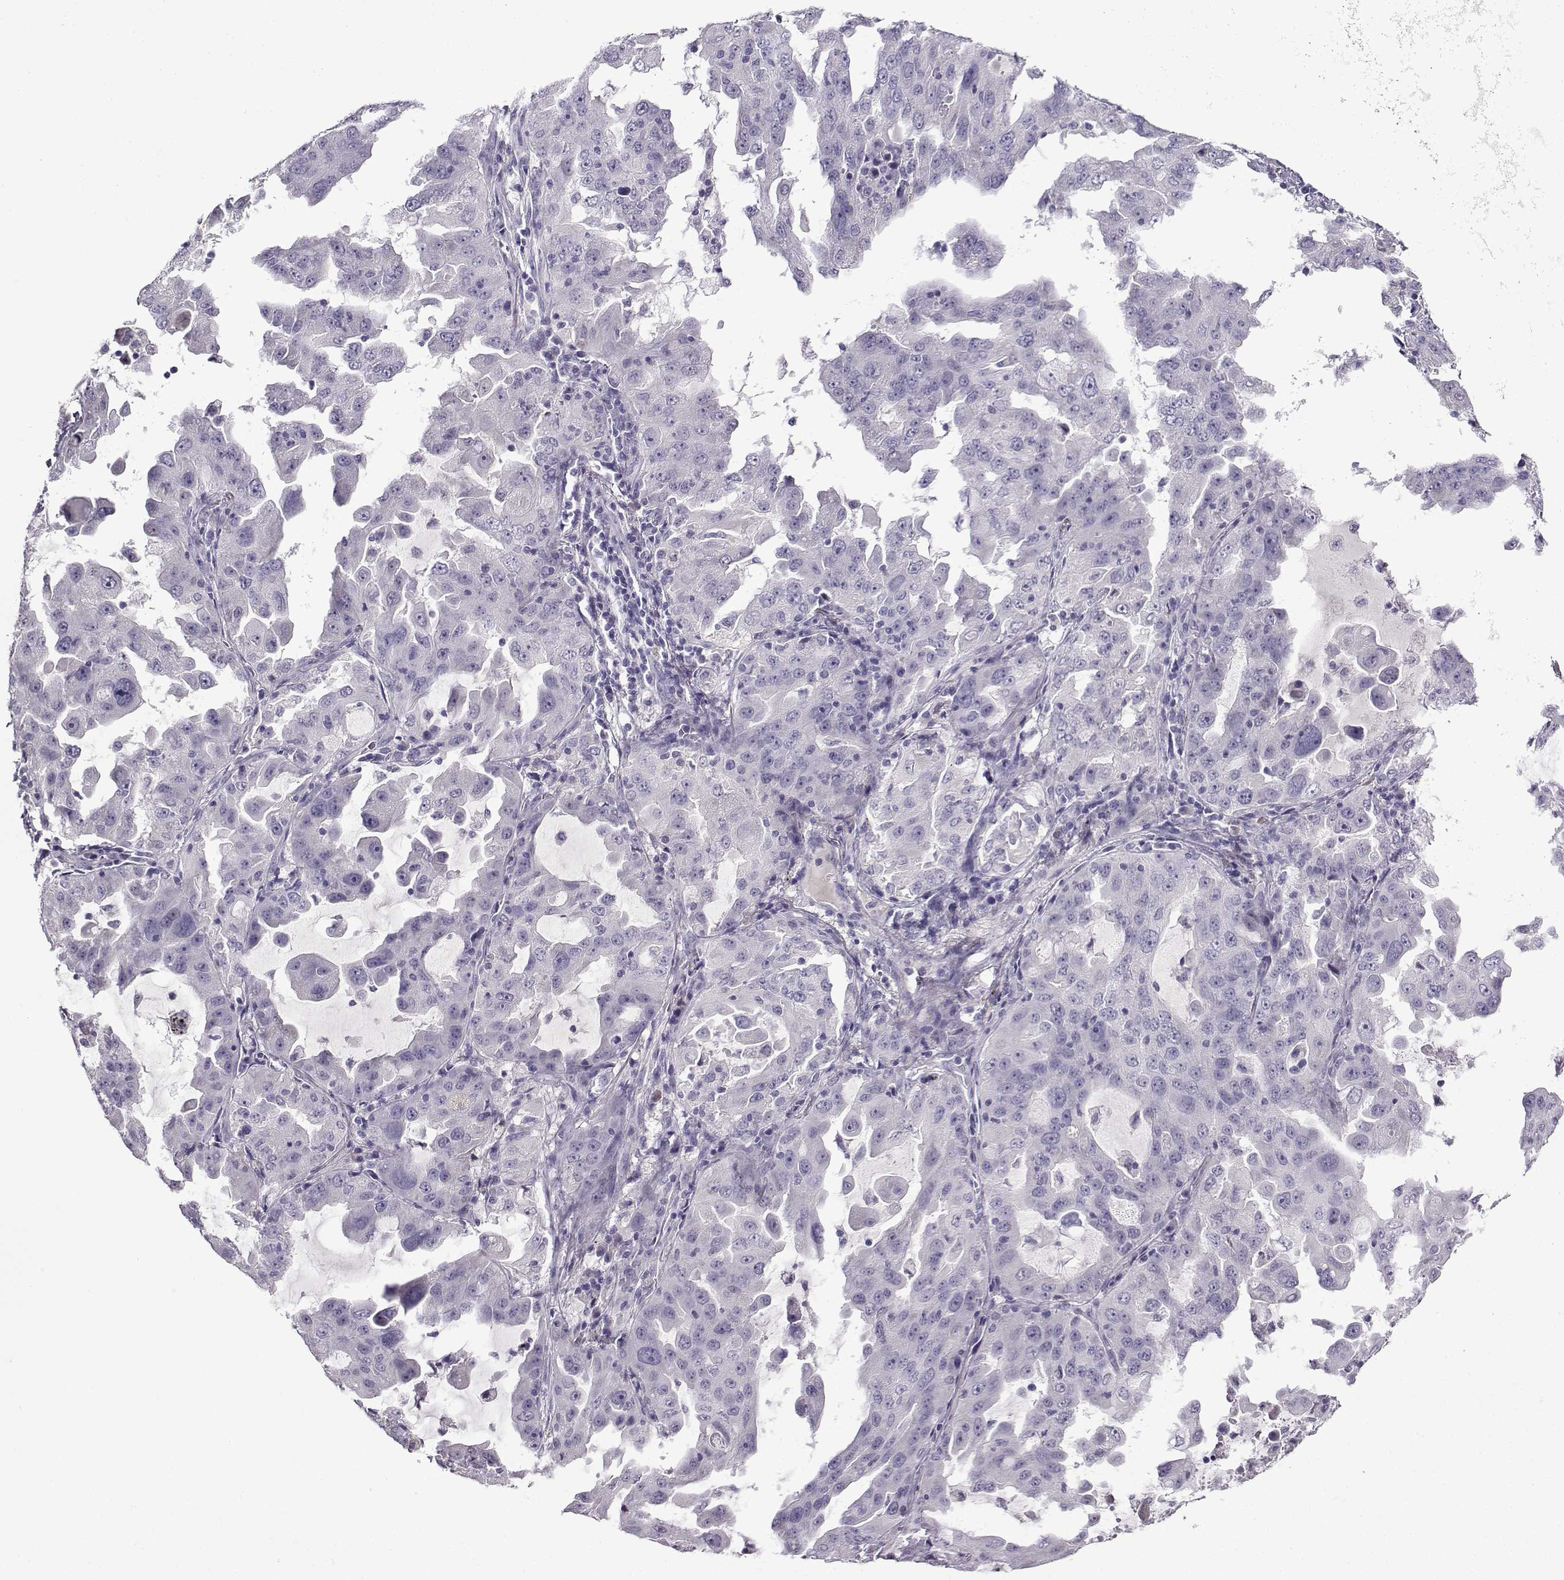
{"staining": {"intensity": "negative", "quantity": "none", "location": "none"}, "tissue": "lung cancer", "cell_type": "Tumor cells", "image_type": "cancer", "snomed": [{"axis": "morphology", "description": "Adenocarcinoma, NOS"}, {"axis": "topography", "description": "Lung"}], "caption": "Immunohistochemistry of human lung cancer displays no expression in tumor cells. (DAB immunohistochemistry (IHC) visualized using brightfield microscopy, high magnification).", "gene": "CRYBB1", "patient": {"sex": "female", "age": 61}}